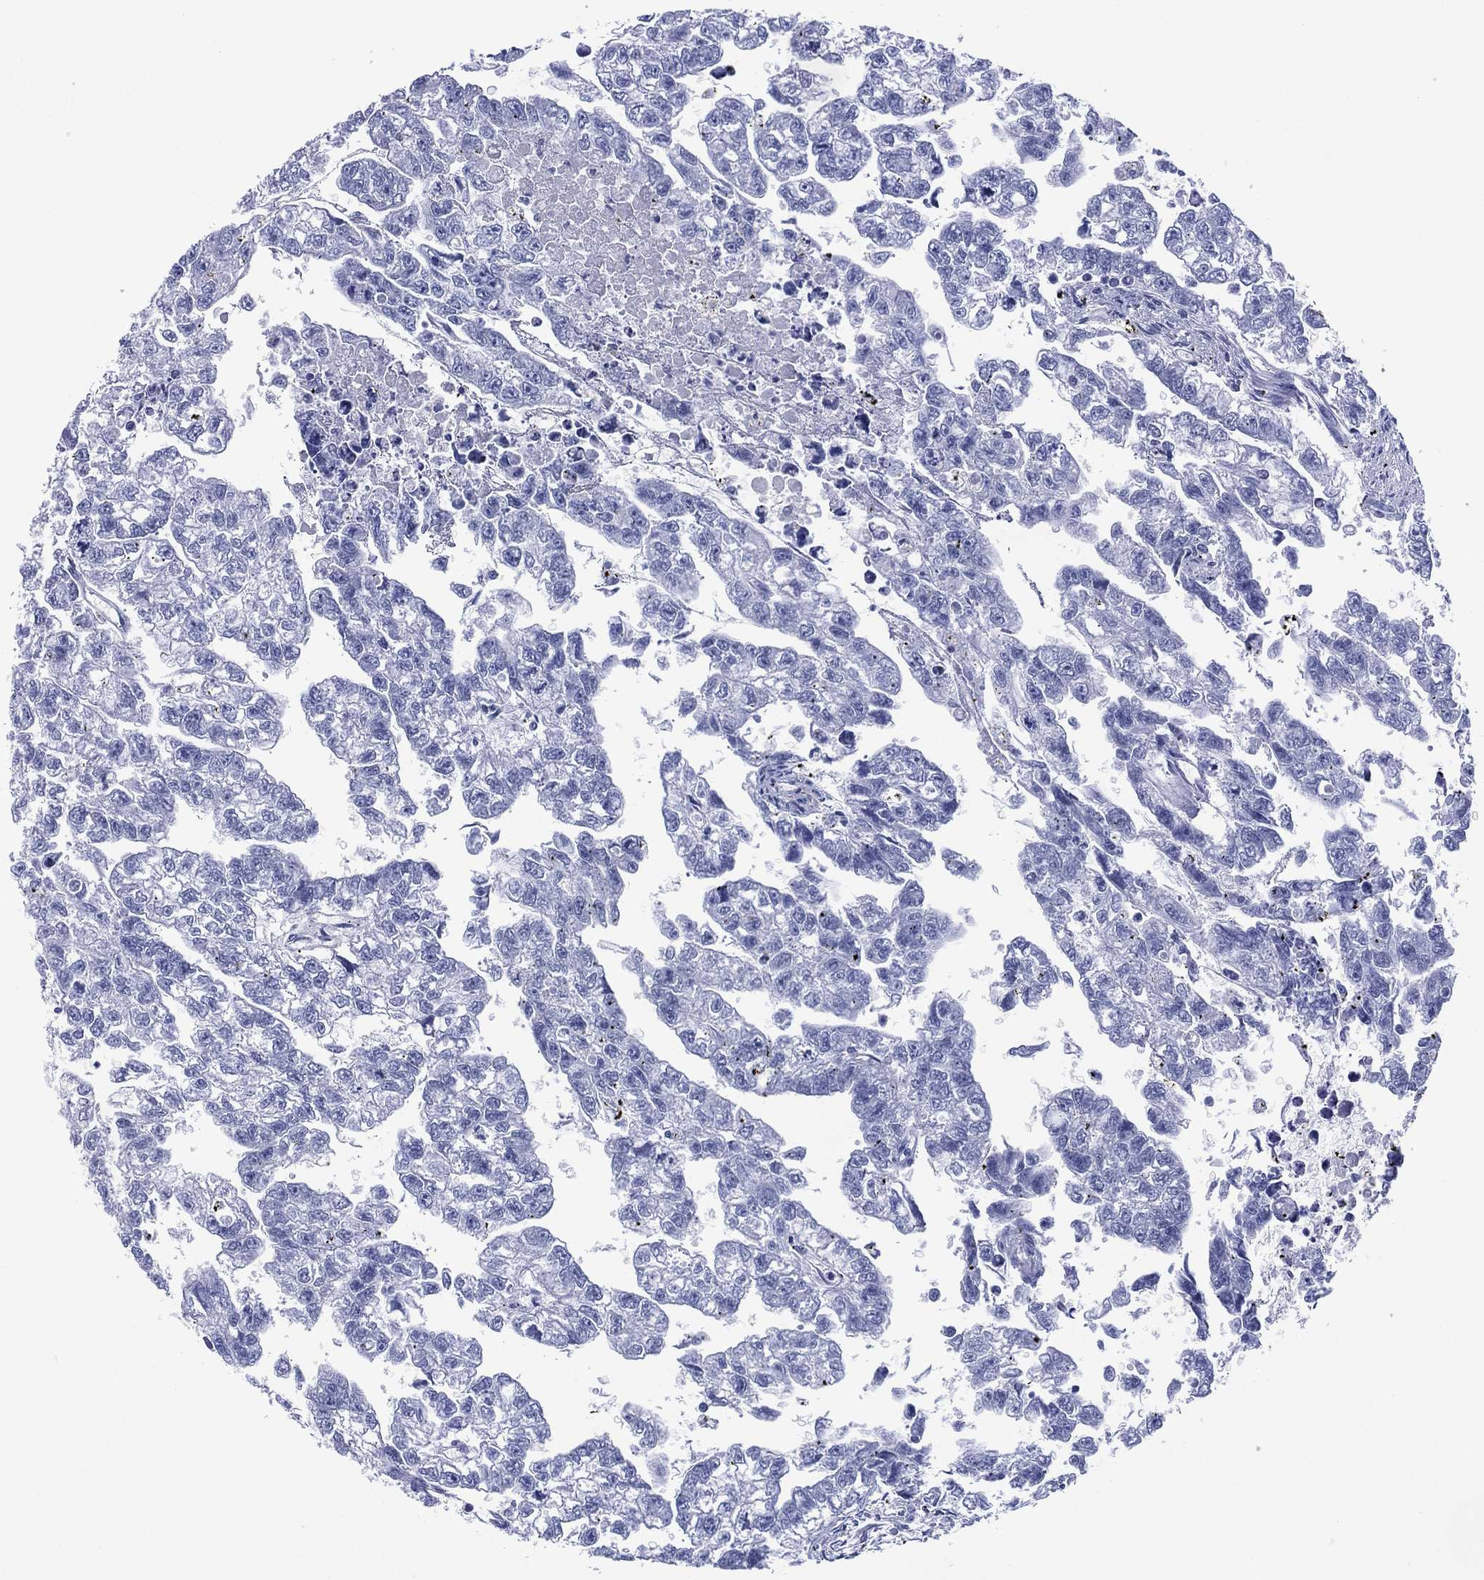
{"staining": {"intensity": "negative", "quantity": "none", "location": "none"}, "tissue": "testis cancer", "cell_type": "Tumor cells", "image_type": "cancer", "snomed": [{"axis": "morphology", "description": "Carcinoma, Embryonal, NOS"}, {"axis": "morphology", "description": "Teratoma, malignant, NOS"}, {"axis": "topography", "description": "Testis"}], "caption": "Tumor cells are negative for protein expression in human teratoma (malignant) (testis).", "gene": "DSG1", "patient": {"sex": "male", "age": 44}}